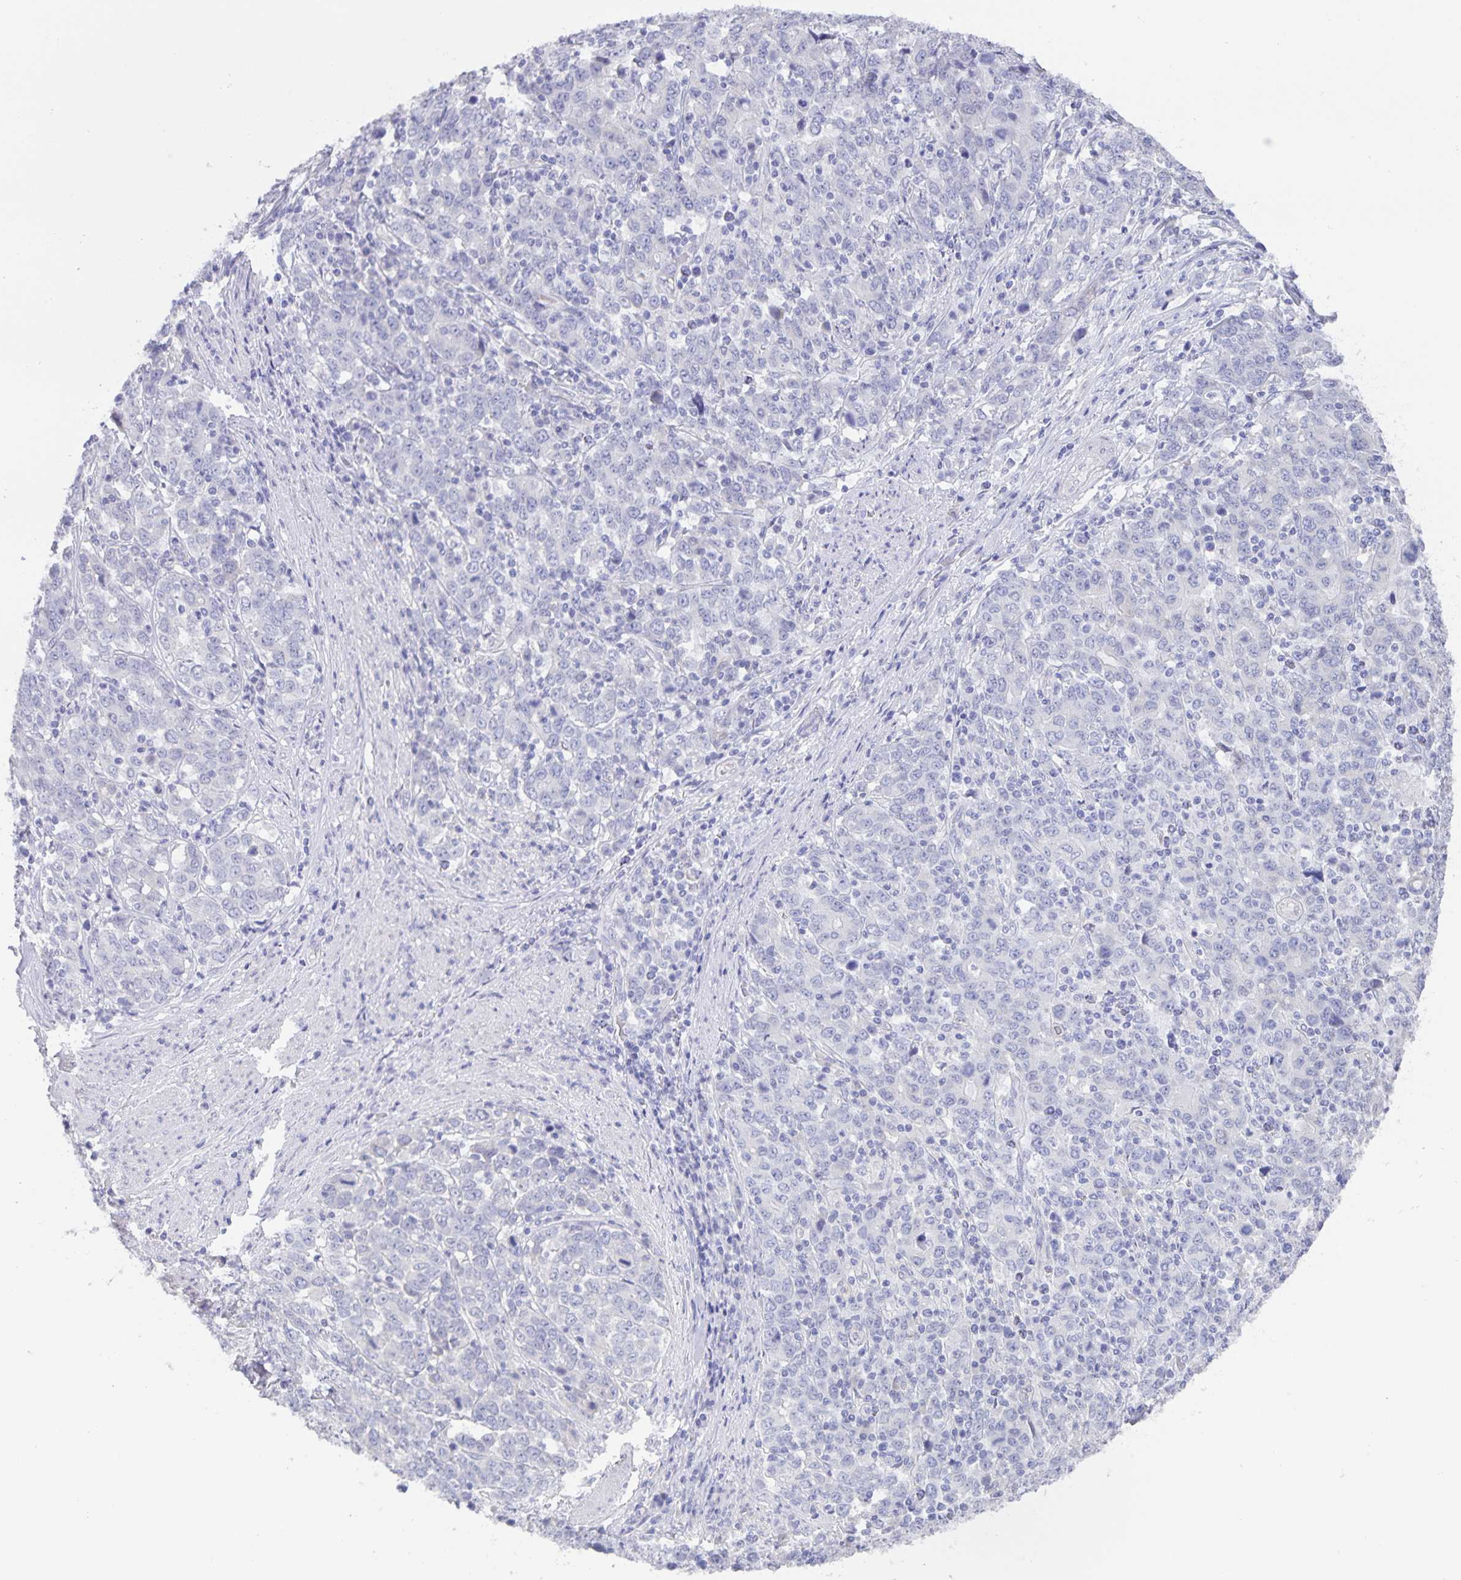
{"staining": {"intensity": "negative", "quantity": "none", "location": "none"}, "tissue": "stomach cancer", "cell_type": "Tumor cells", "image_type": "cancer", "snomed": [{"axis": "morphology", "description": "Adenocarcinoma, NOS"}, {"axis": "topography", "description": "Stomach, upper"}], "caption": "Human stomach cancer (adenocarcinoma) stained for a protein using immunohistochemistry exhibits no staining in tumor cells.", "gene": "AQP4", "patient": {"sex": "male", "age": 69}}